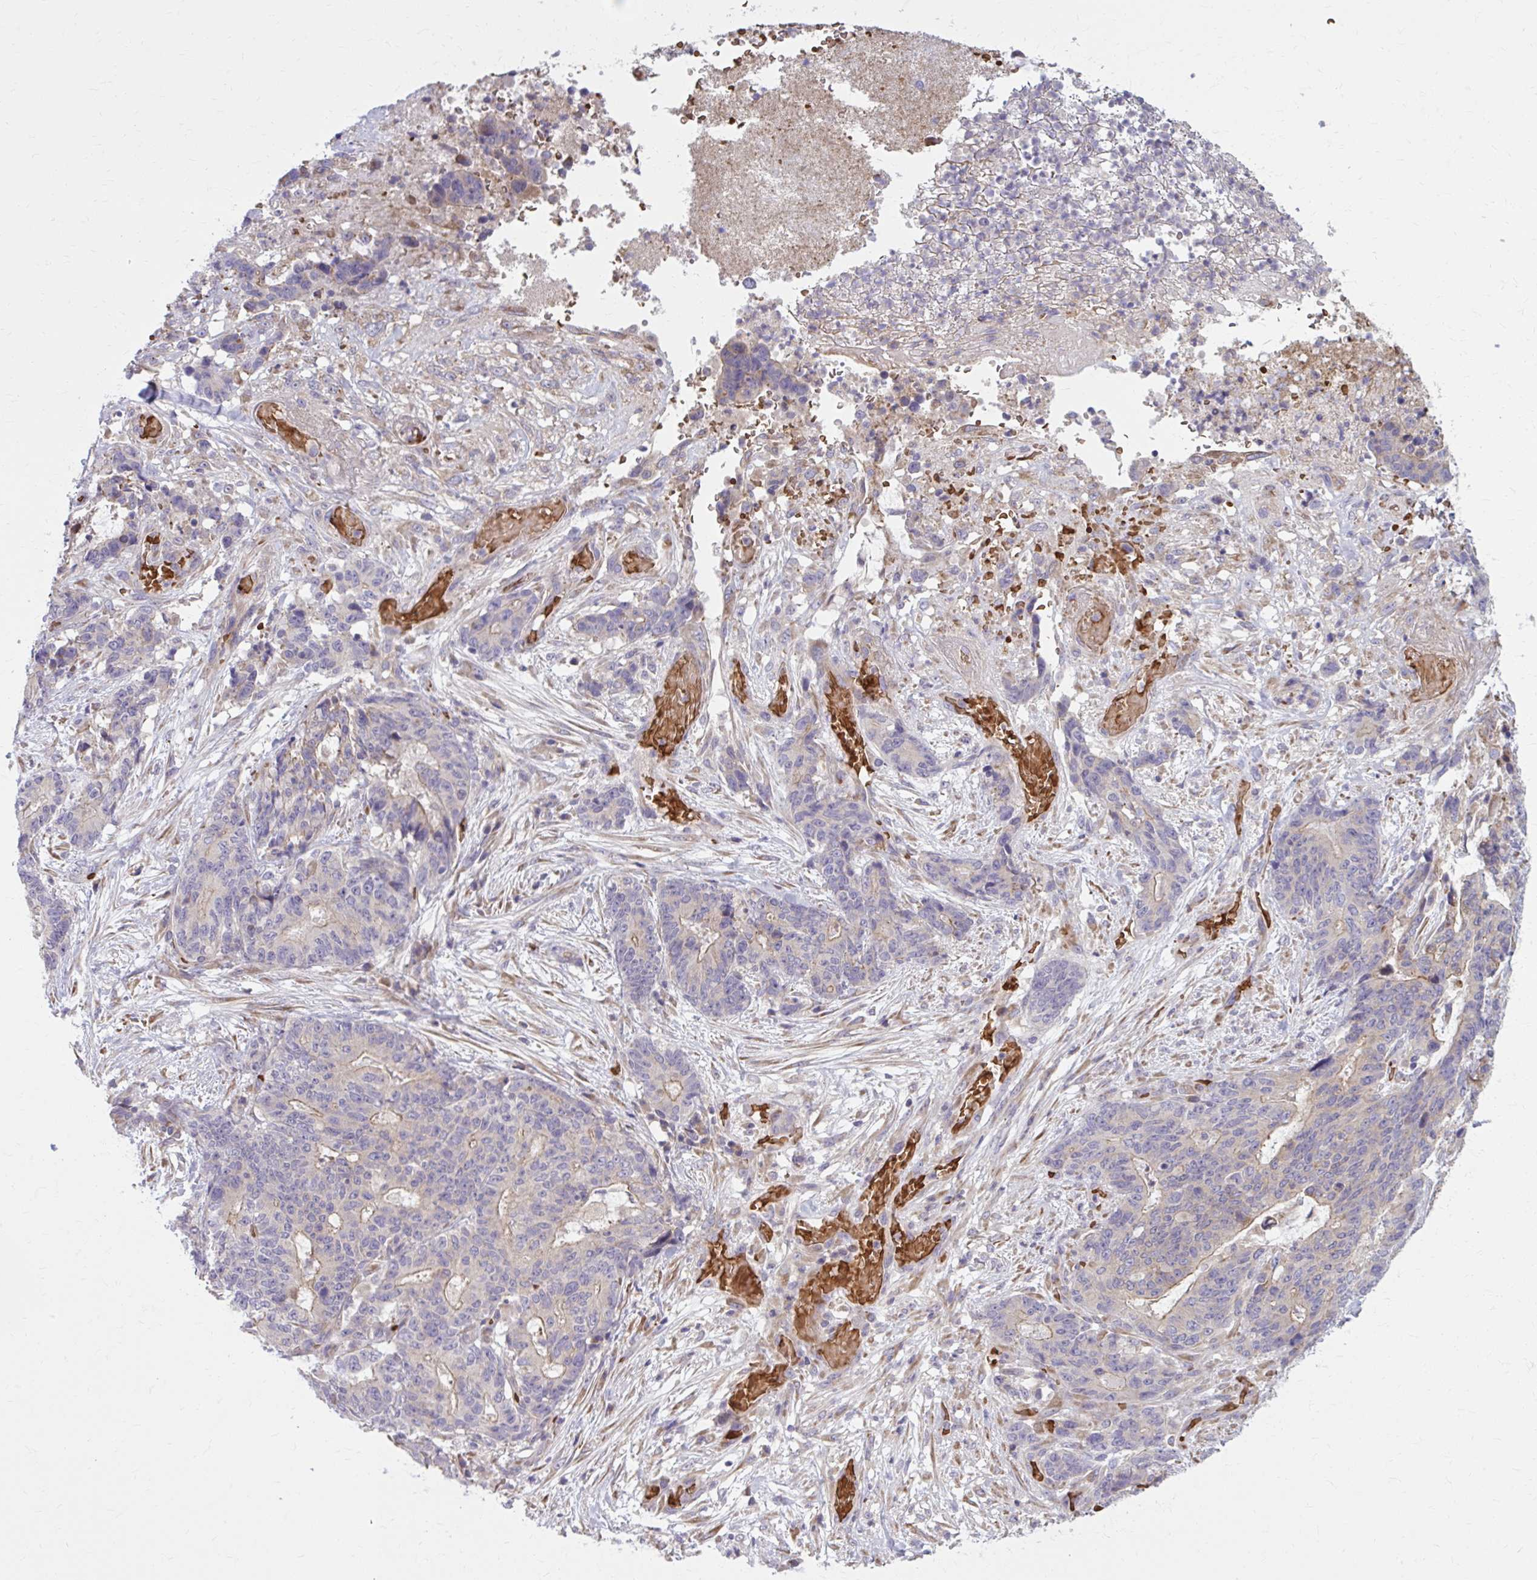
{"staining": {"intensity": "weak", "quantity": "<25%", "location": "cytoplasmic/membranous"}, "tissue": "stomach cancer", "cell_type": "Tumor cells", "image_type": "cancer", "snomed": [{"axis": "morphology", "description": "Normal tissue, NOS"}, {"axis": "morphology", "description": "Adenocarcinoma, NOS"}, {"axis": "topography", "description": "Stomach"}], "caption": "High magnification brightfield microscopy of stomach cancer (adenocarcinoma) stained with DAB (3,3'-diaminobenzidine) (brown) and counterstained with hematoxylin (blue): tumor cells show no significant expression.", "gene": "SNF8", "patient": {"sex": "female", "age": 64}}